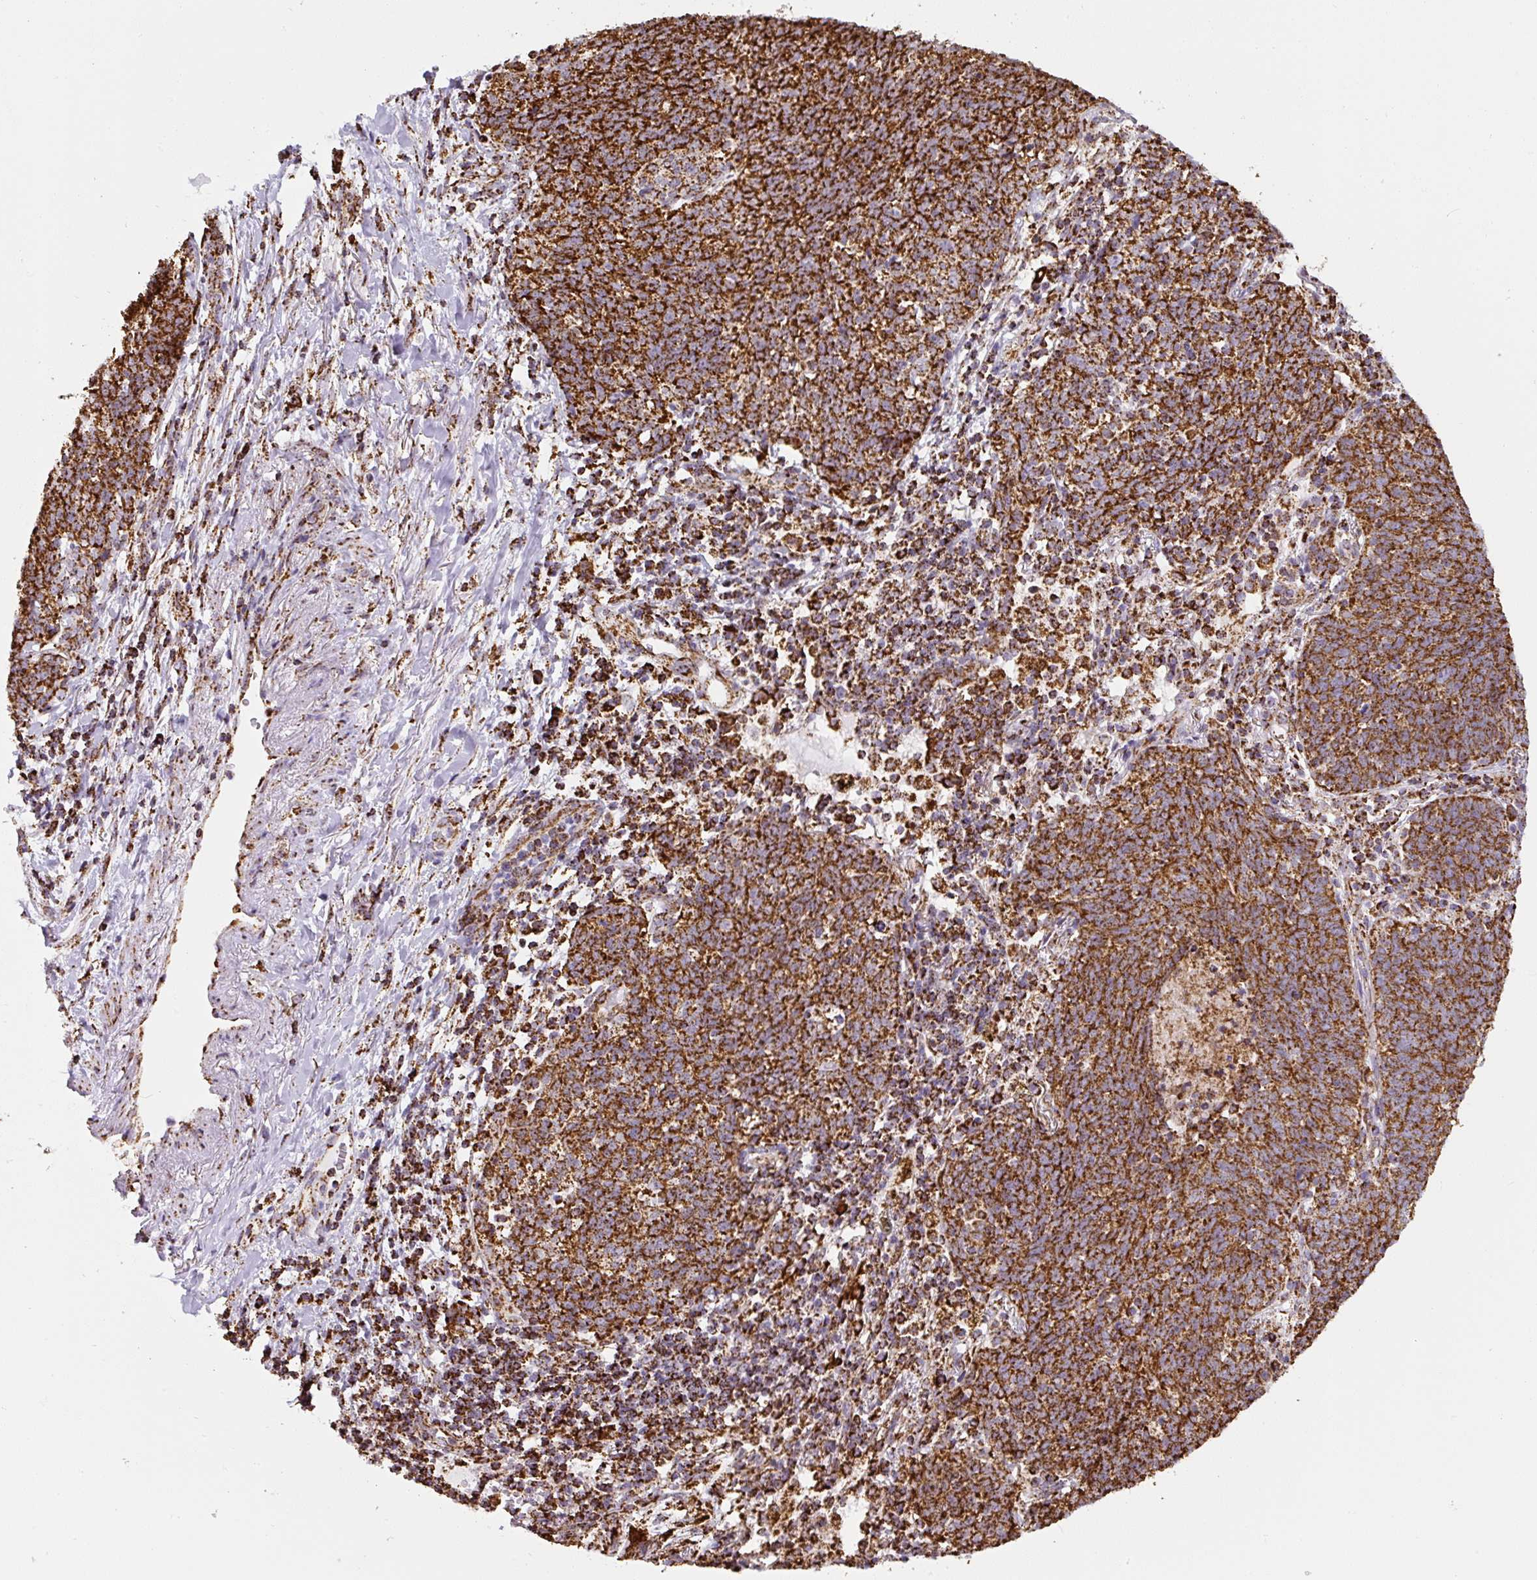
{"staining": {"intensity": "strong", "quantity": ">75%", "location": "cytoplasmic/membranous"}, "tissue": "lung cancer", "cell_type": "Tumor cells", "image_type": "cancer", "snomed": [{"axis": "morphology", "description": "Squamous cell carcinoma, NOS"}, {"axis": "topography", "description": "Lung"}], "caption": "Tumor cells reveal strong cytoplasmic/membranous expression in approximately >75% of cells in lung squamous cell carcinoma.", "gene": "ATP5F1A", "patient": {"sex": "female", "age": 72}}